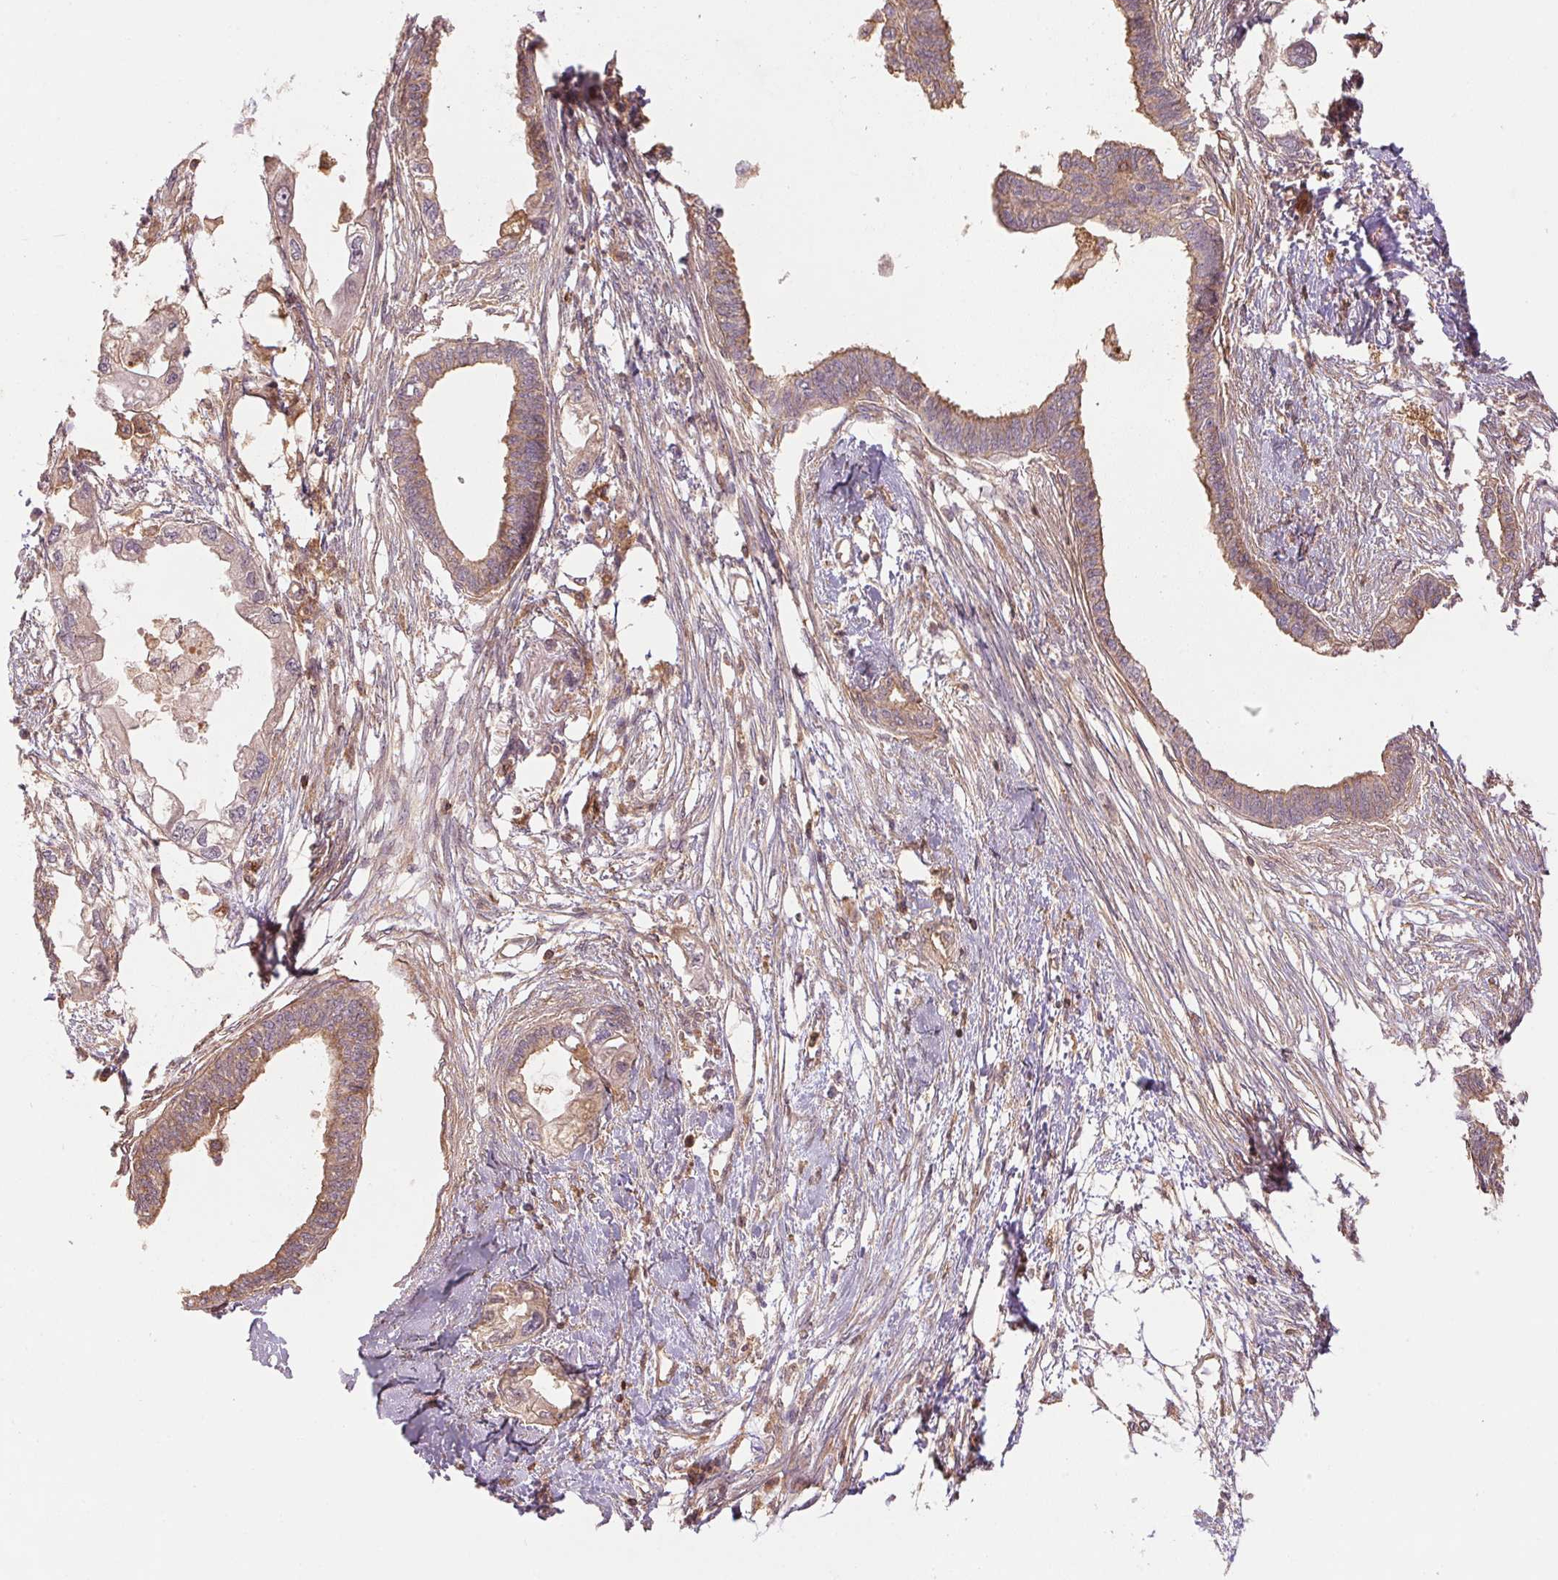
{"staining": {"intensity": "moderate", "quantity": "25%-75%", "location": "cytoplasmic/membranous"}, "tissue": "endometrial cancer", "cell_type": "Tumor cells", "image_type": "cancer", "snomed": [{"axis": "morphology", "description": "Adenocarcinoma, NOS"}, {"axis": "morphology", "description": "Adenocarcinoma, metastatic, NOS"}, {"axis": "topography", "description": "Adipose tissue"}, {"axis": "topography", "description": "Endometrium"}], "caption": "Endometrial cancer (metastatic adenocarcinoma) was stained to show a protein in brown. There is medium levels of moderate cytoplasmic/membranous expression in approximately 25%-75% of tumor cells.", "gene": "TUBA3D", "patient": {"sex": "female", "age": 67}}